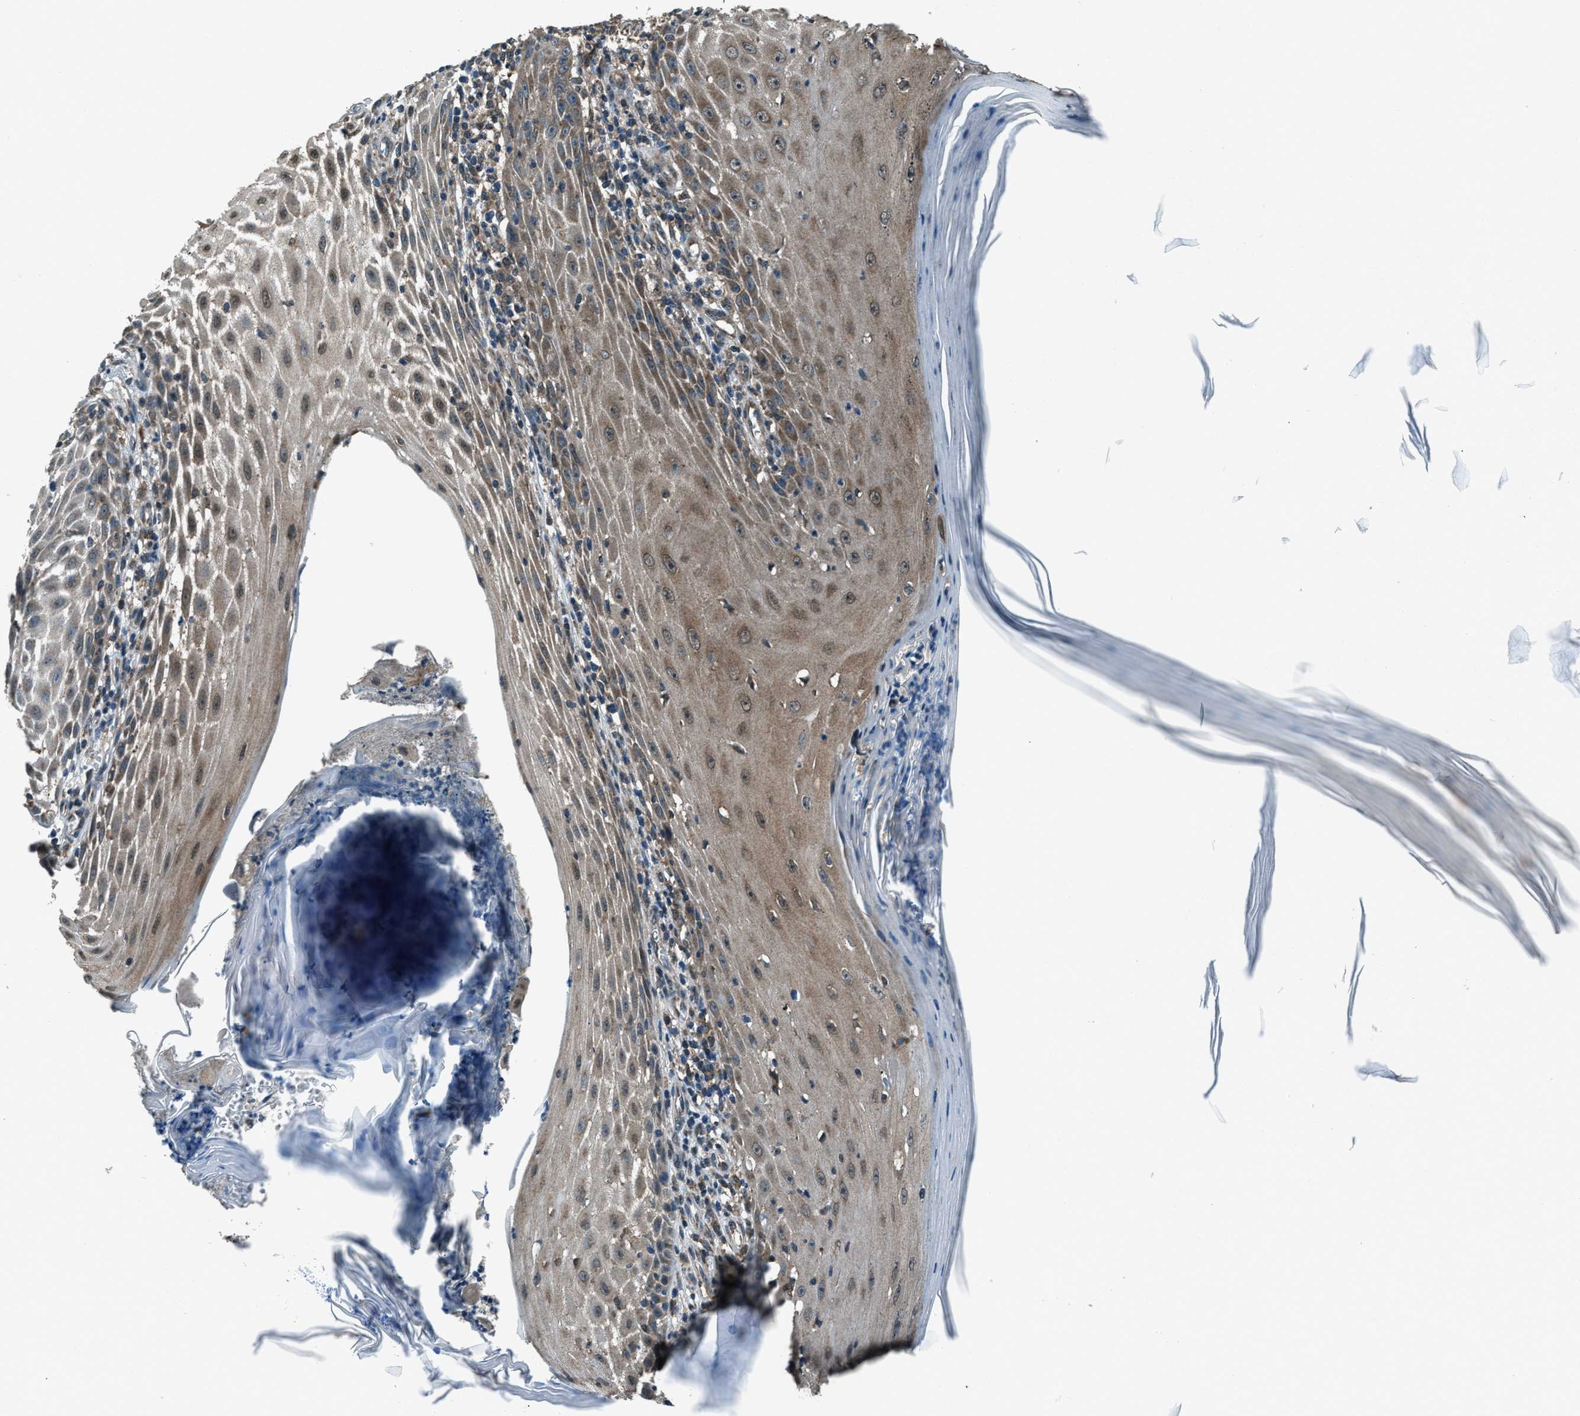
{"staining": {"intensity": "weak", "quantity": ">75%", "location": "cytoplasmic/membranous"}, "tissue": "skin cancer", "cell_type": "Tumor cells", "image_type": "cancer", "snomed": [{"axis": "morphology", "description": "Squamous cell carcinoma, NOS"}, {"axis": "topography", "description": "Skin"}], "caption": "A micrograph showing weak cytoplasmic/membranous positivity in approximately >75% of tumor cells in squamous cell carcinoma (skin), as visualized by brown immunohistochemical staining.", "gene": "TRIM4", "patient": {"sex": "female", "age": 73}}